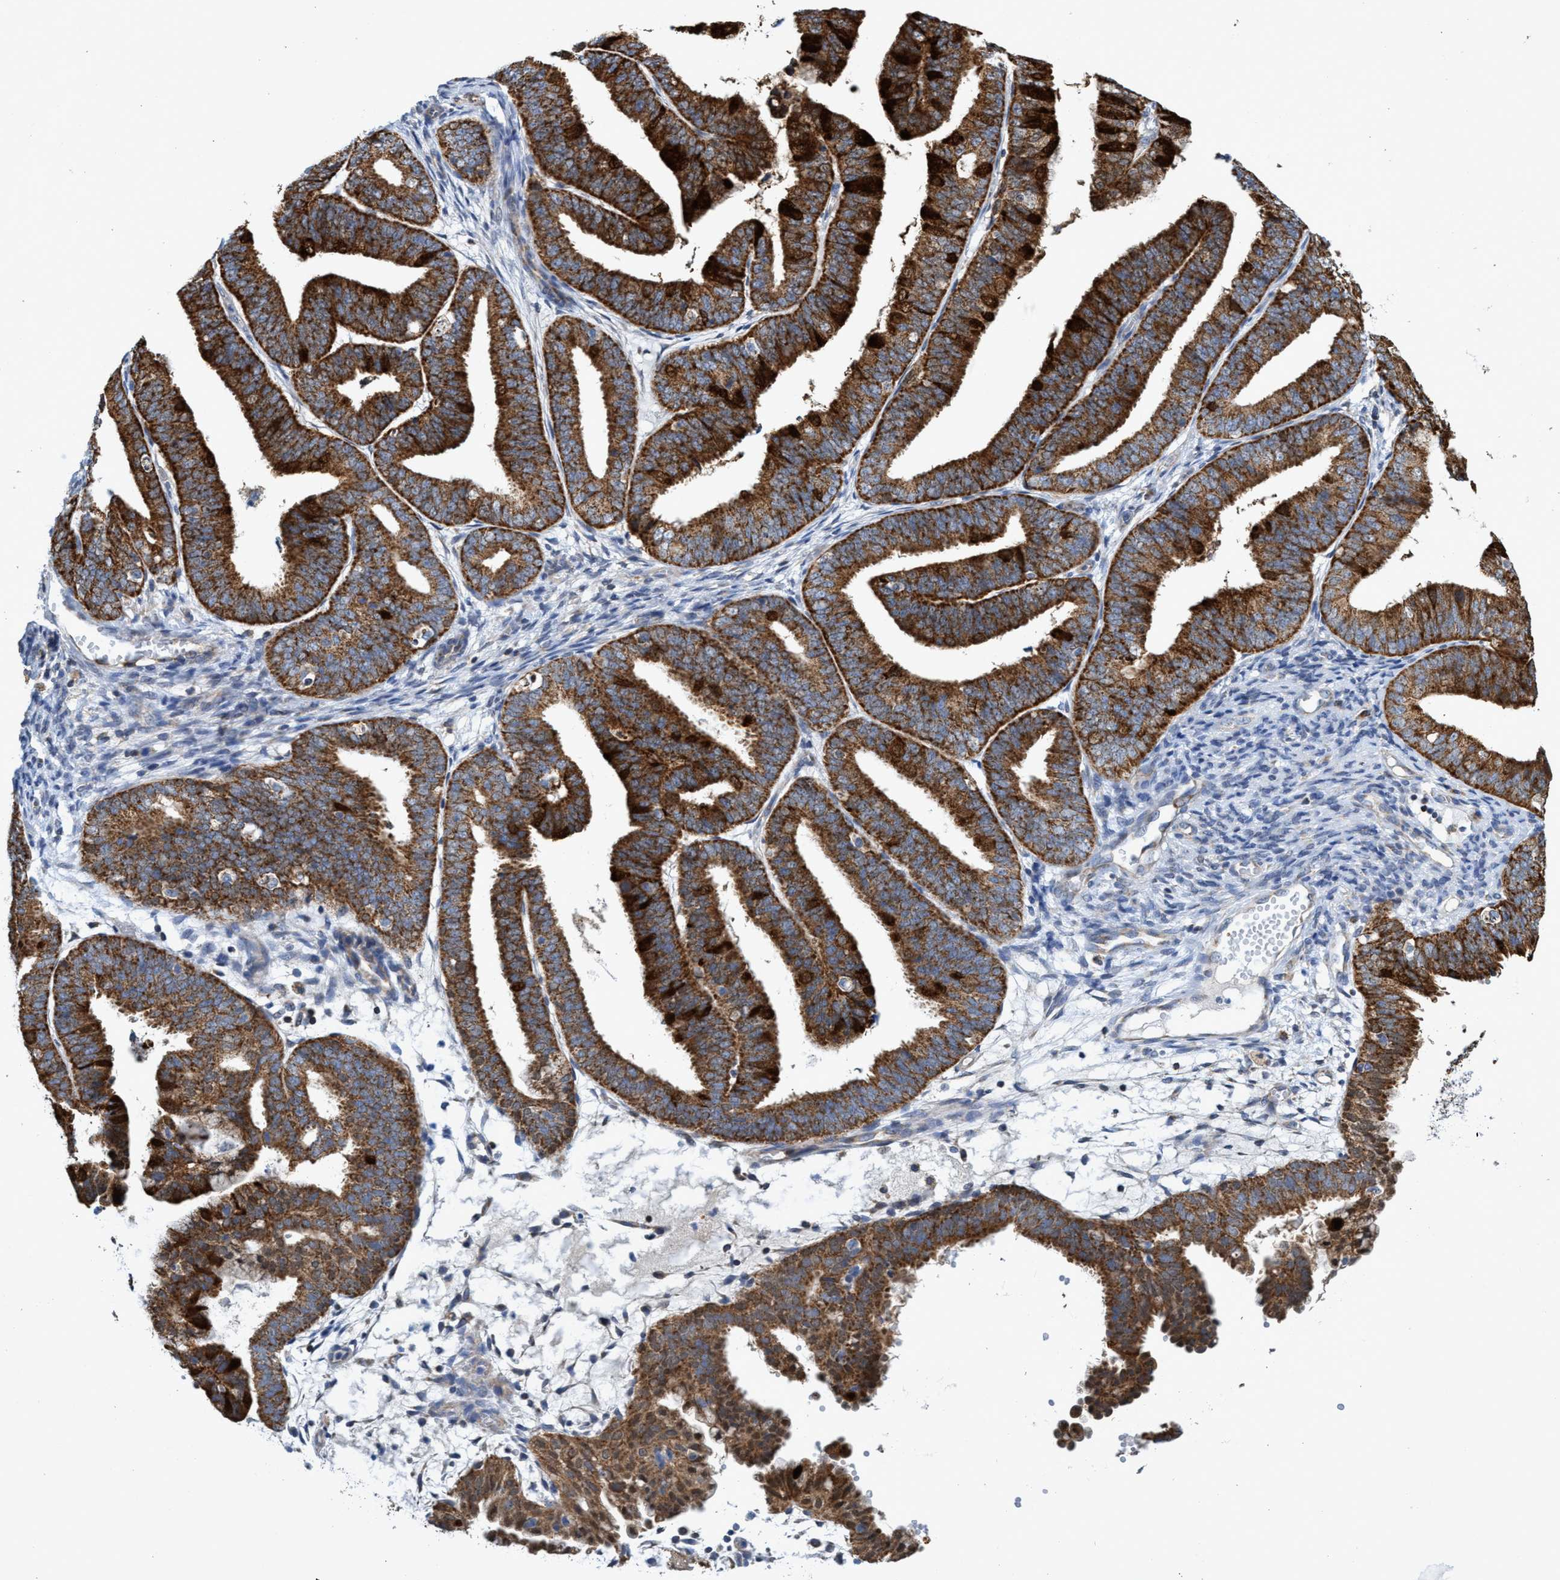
{"staining": {"intensity": "strong", "quantity": ">75%", "location": "cytoplasmic/membranous"}, "tissue": "endometrial cancer", "cell_type": "Tumor cells", "image_type": "cancer", "snomed": [{"axis": "morphology", "description": "Adenocarcinoma, NOS"}, {"axis": "topography", "description": "Endometrium"}], "caption": "Immunohistochemical staining of endometrial cancer reveals high levels of strong cytoplasmic/membranous protein staining in about >75% of tumor cells.", "gene": "CRYZ", "patient": {"sex": "female", "age": 63}}